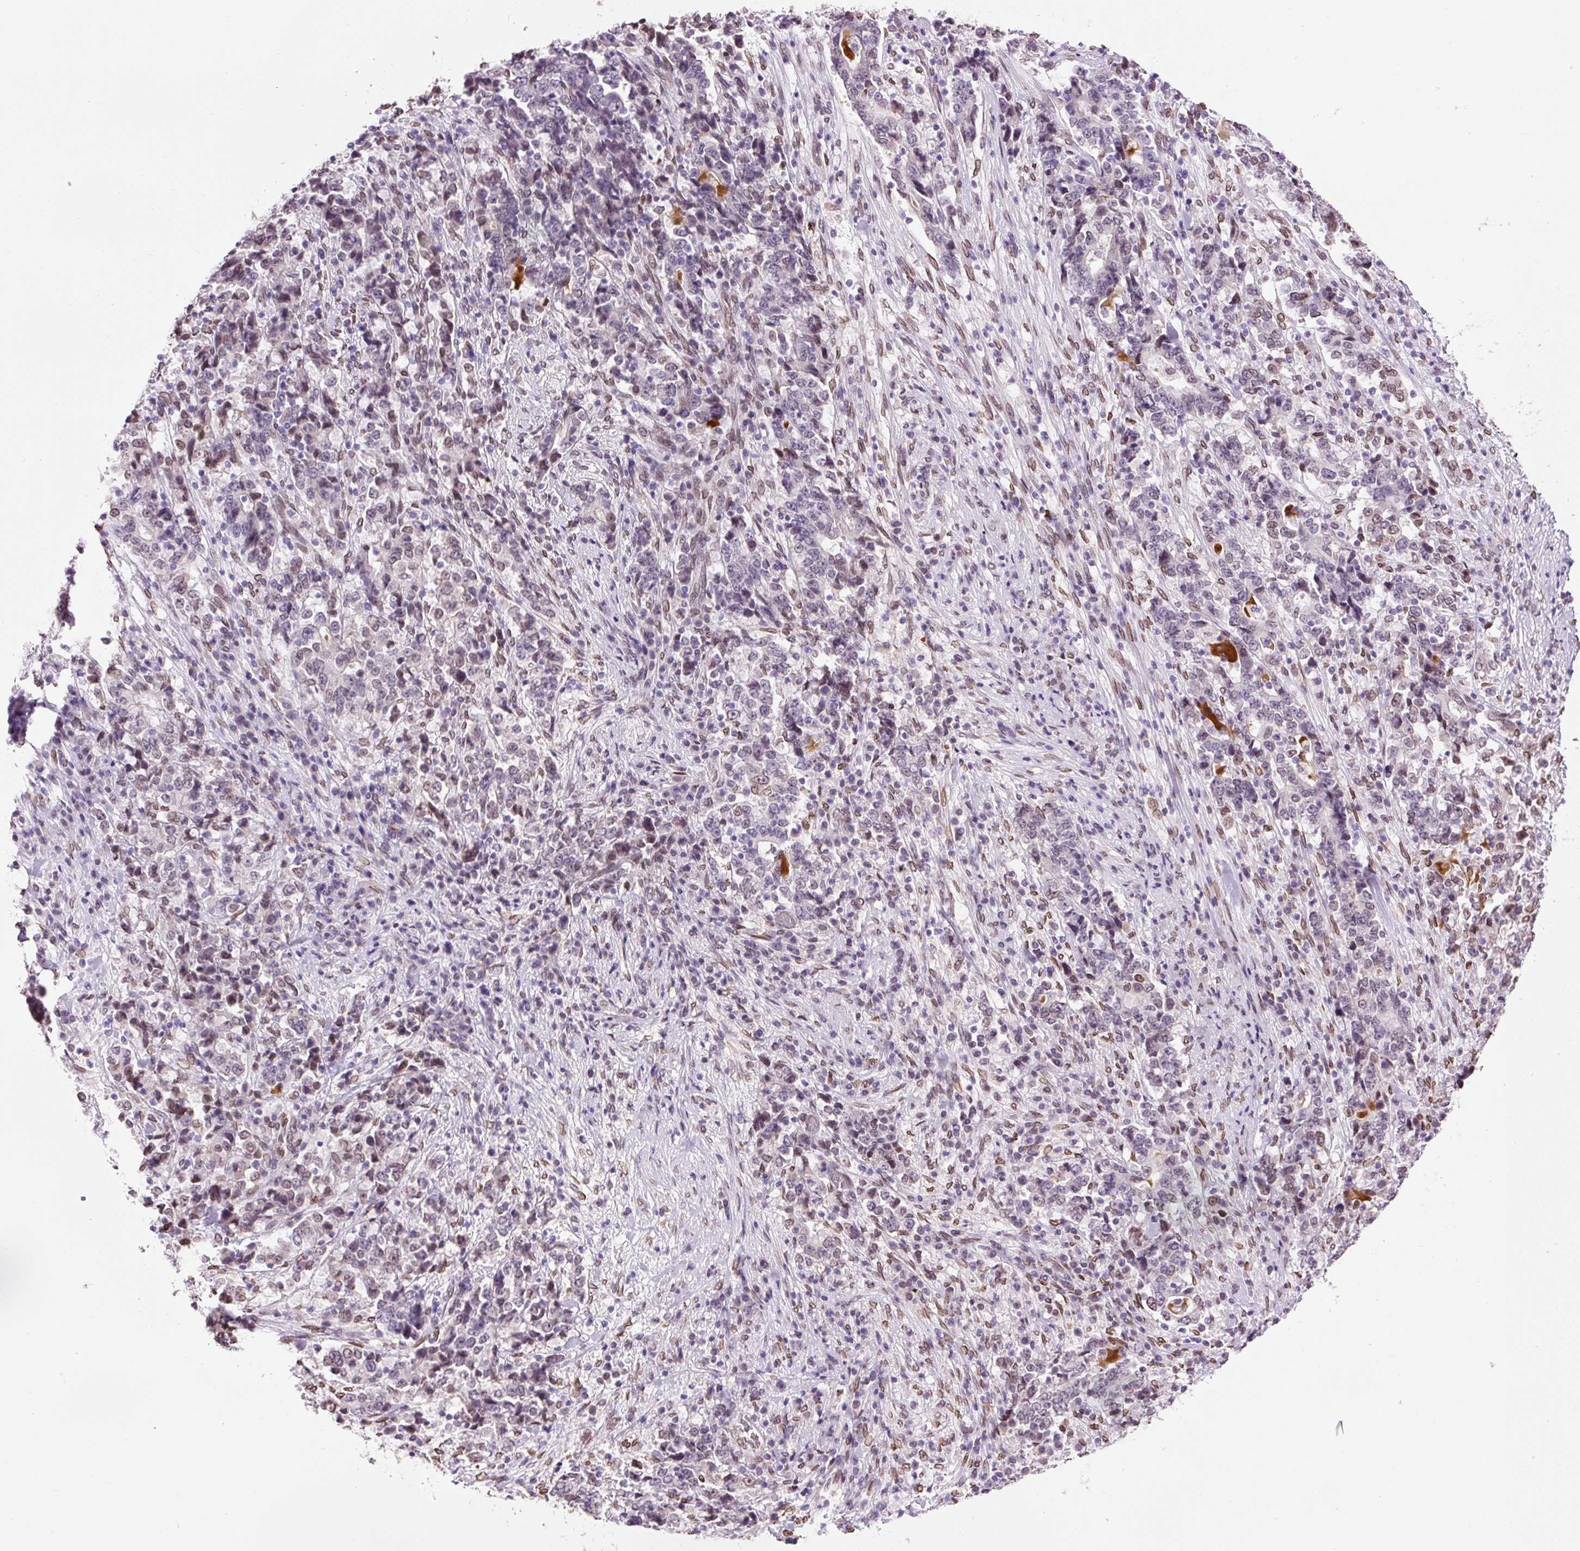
{"staining": {"intensity": "weak", "quantity": "<25%", "location": "cytoplasmic/membranous,nuclear"}, "tissue": "stomach cancer", "cell_type": "Tumor cells", "image_type": "cancer", "snomed": [{"axis": "morphology", "description": "Normal tissue, NOS"}, {"axis": "morphology", "description": "Adenocarcinoma, NOS"}, {"axis": "topography", "description": "Stomach, upper"}, {"axis": "topography", "description": "Stomach"}], "caption": "An image of human stomach cancer (adenocarcinoma) is negative for staining in tumor cells.", "gene": "ZNF224", "patient": {"sex": "male", "age": 59}}